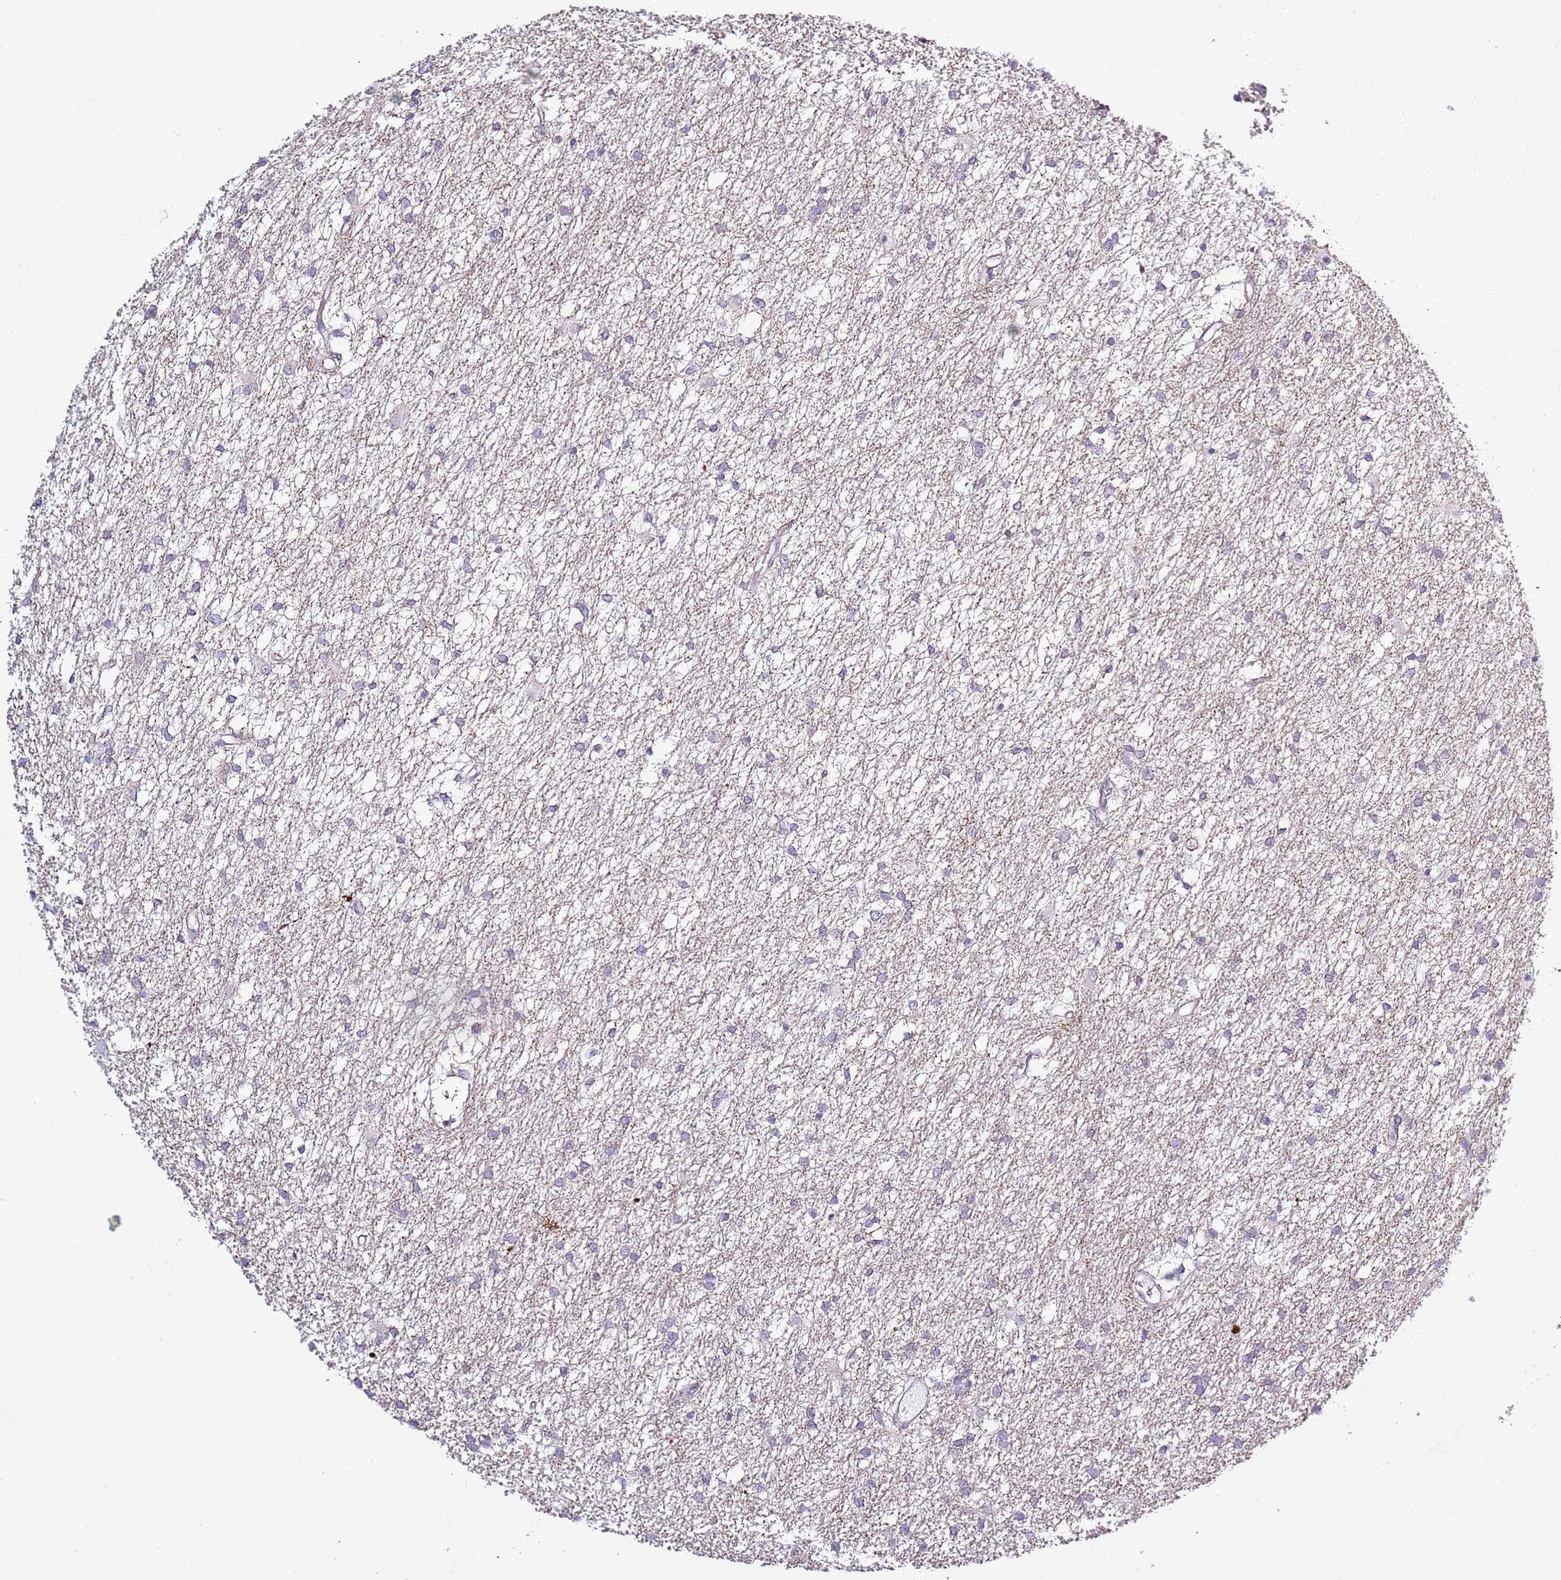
{"staining": {"intensity": "negative", "quantity": "none", "location": "none"}, "tissue": "glioma", "cell_type": "Tumor cells", "image_type": "cancer", "snomed": [{"axis": "morphology", "description": "Glioma, malignant, High grade"}, {"axis": "topography", "description": "Brain"}], "caption": "This image is of malignant glioma (high-grade) stained with immunohistochemistry to label a protein in brown with the nuclei are counter-stained blue. There is no staining in tumor cells.", "gene": "SLC23A1", "patient": {"sex": "male", "age": 77}}